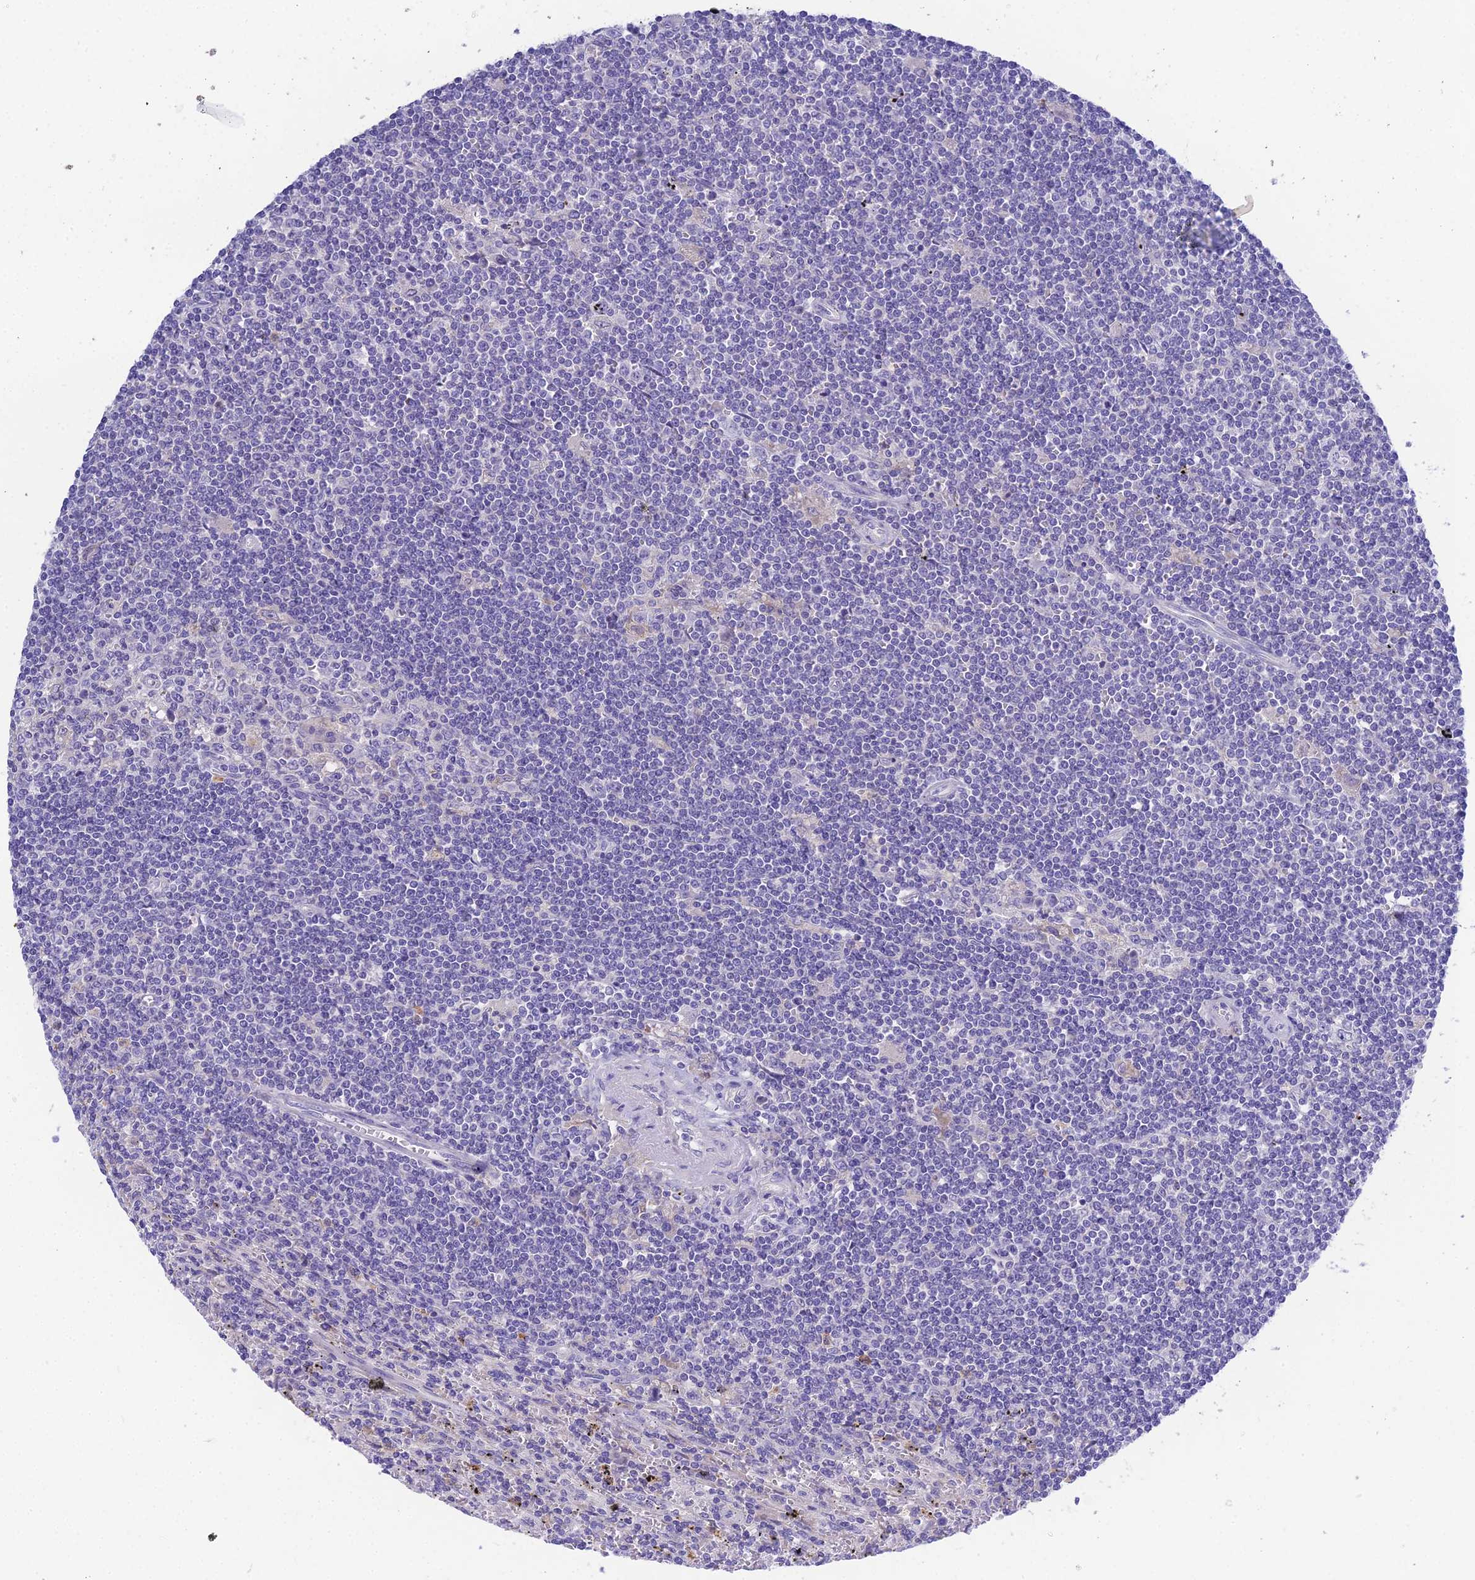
{"staining": {"intensity": "negative", "quantity": "none", "location": "none"}, "tissue": "lymphoma", "cell_type": "Tumor cells", "image_type": "cancer", "snomed": [{"axis": "morphology", "description": "Malignant lymphoma, non-Hodgkin's type, Low grade"}, {"axis": "topography", "description": "Spleen"}], "caption": "Immunohistochemistry of lymphoma reveals no positivity in tumor cells.", "gene": "KIAA0408", "patient": {"sex": "male", "age": 76}}